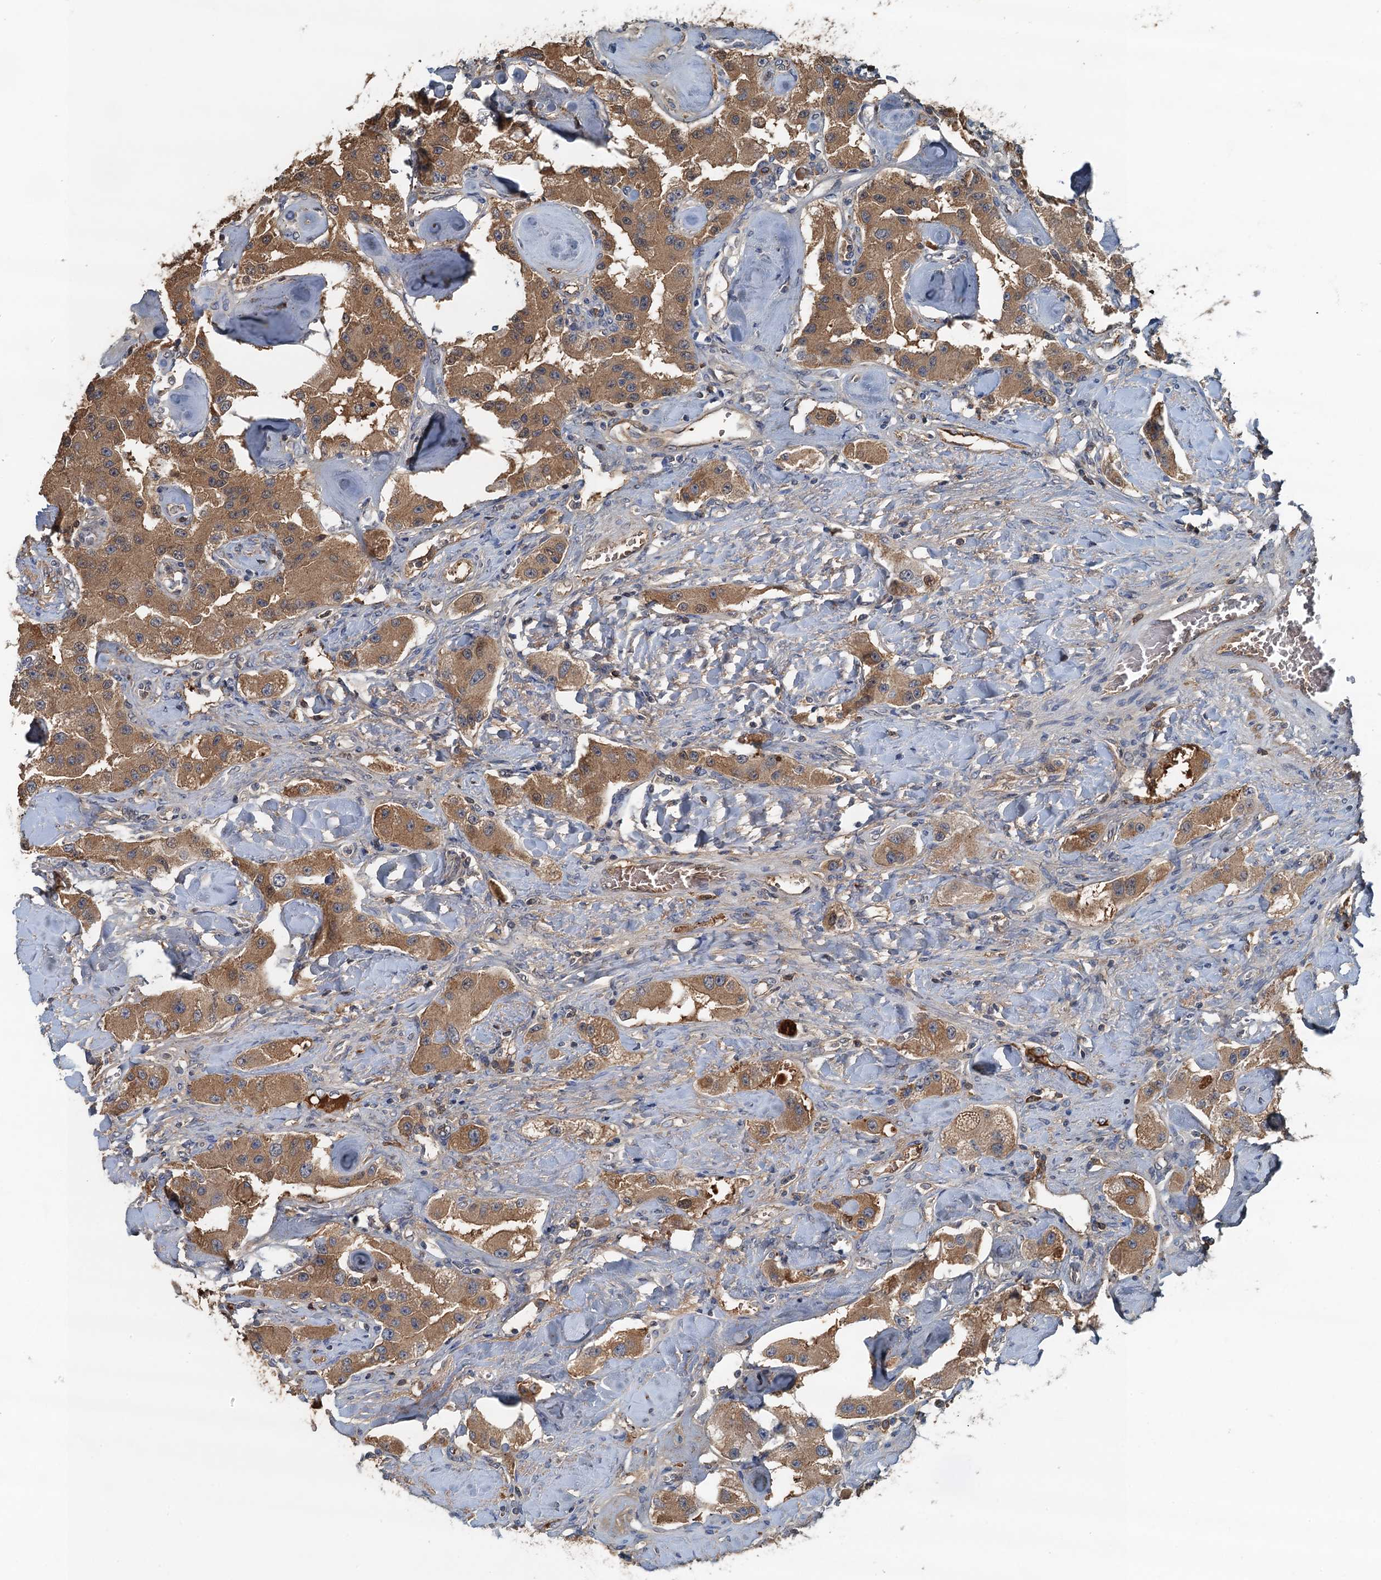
{"staining": {"intensity": "moderate", "quantity": ">75%", "location": "cytoplasmic/membranous"}, "tissue": "carcinoid", "cell_type": "Tumor cells", "image_type": "cancer", "snomed": [{"axis": "morphology", "description": "Carcinoid, malignant, NOS"}, {"axis": "topography", "description": "Pancreas"}], "caption": "IHC staining of carcinoid (malignant), which displays medium levels of moderate cytoplasmic/membranous positivity in approximately >75% of tumor cells indicating moderate cytoplasmic/membranous protein staining. The staining was performed using DAB (brown) for protein detection and nuclei were counterstained in hematoxylin (blue).", "gene": "LSM14B", "patient": {"sex": "male", "age": 41}}